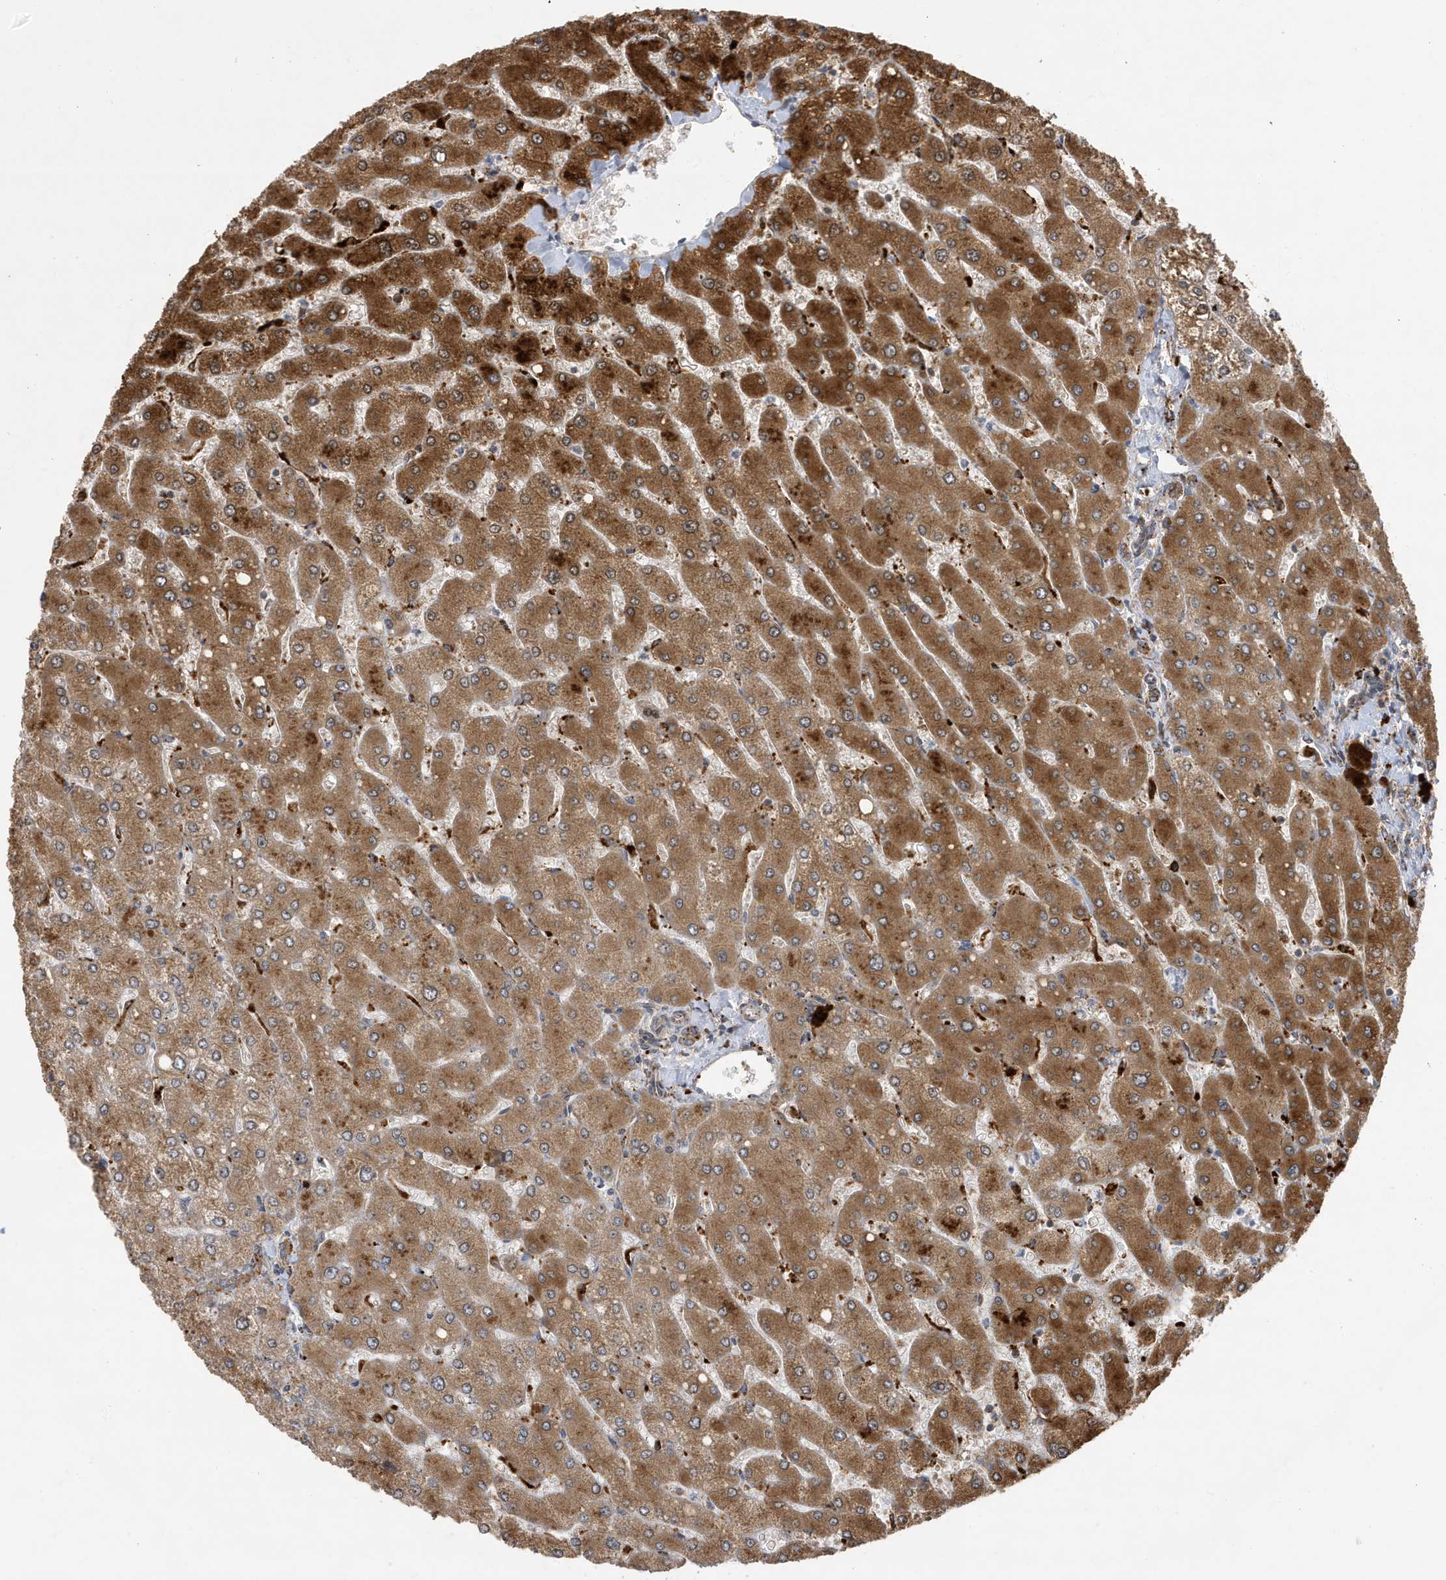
{"staining": {"intensity": "moderate", "quantity": ">75%", "location": "cytoplasmic/membranous"}, "tissue": "liver", "cell_type": "Cholangiocytes", "image_type": "normal", "snomed": [{"axis": "morphology", "description": "Normal tissue, NOS"}, {"axis": "topography", "description": "Liver"}], "caption": "This is a histology image of immunohistochemistry (IHC) staining of unremarkable liver, which shows moderate positivity in the cytoplasmic/membranous of cholangiocytes.", "gene": "ZNF507", "patient": {"sex": "male", "age": 55}}